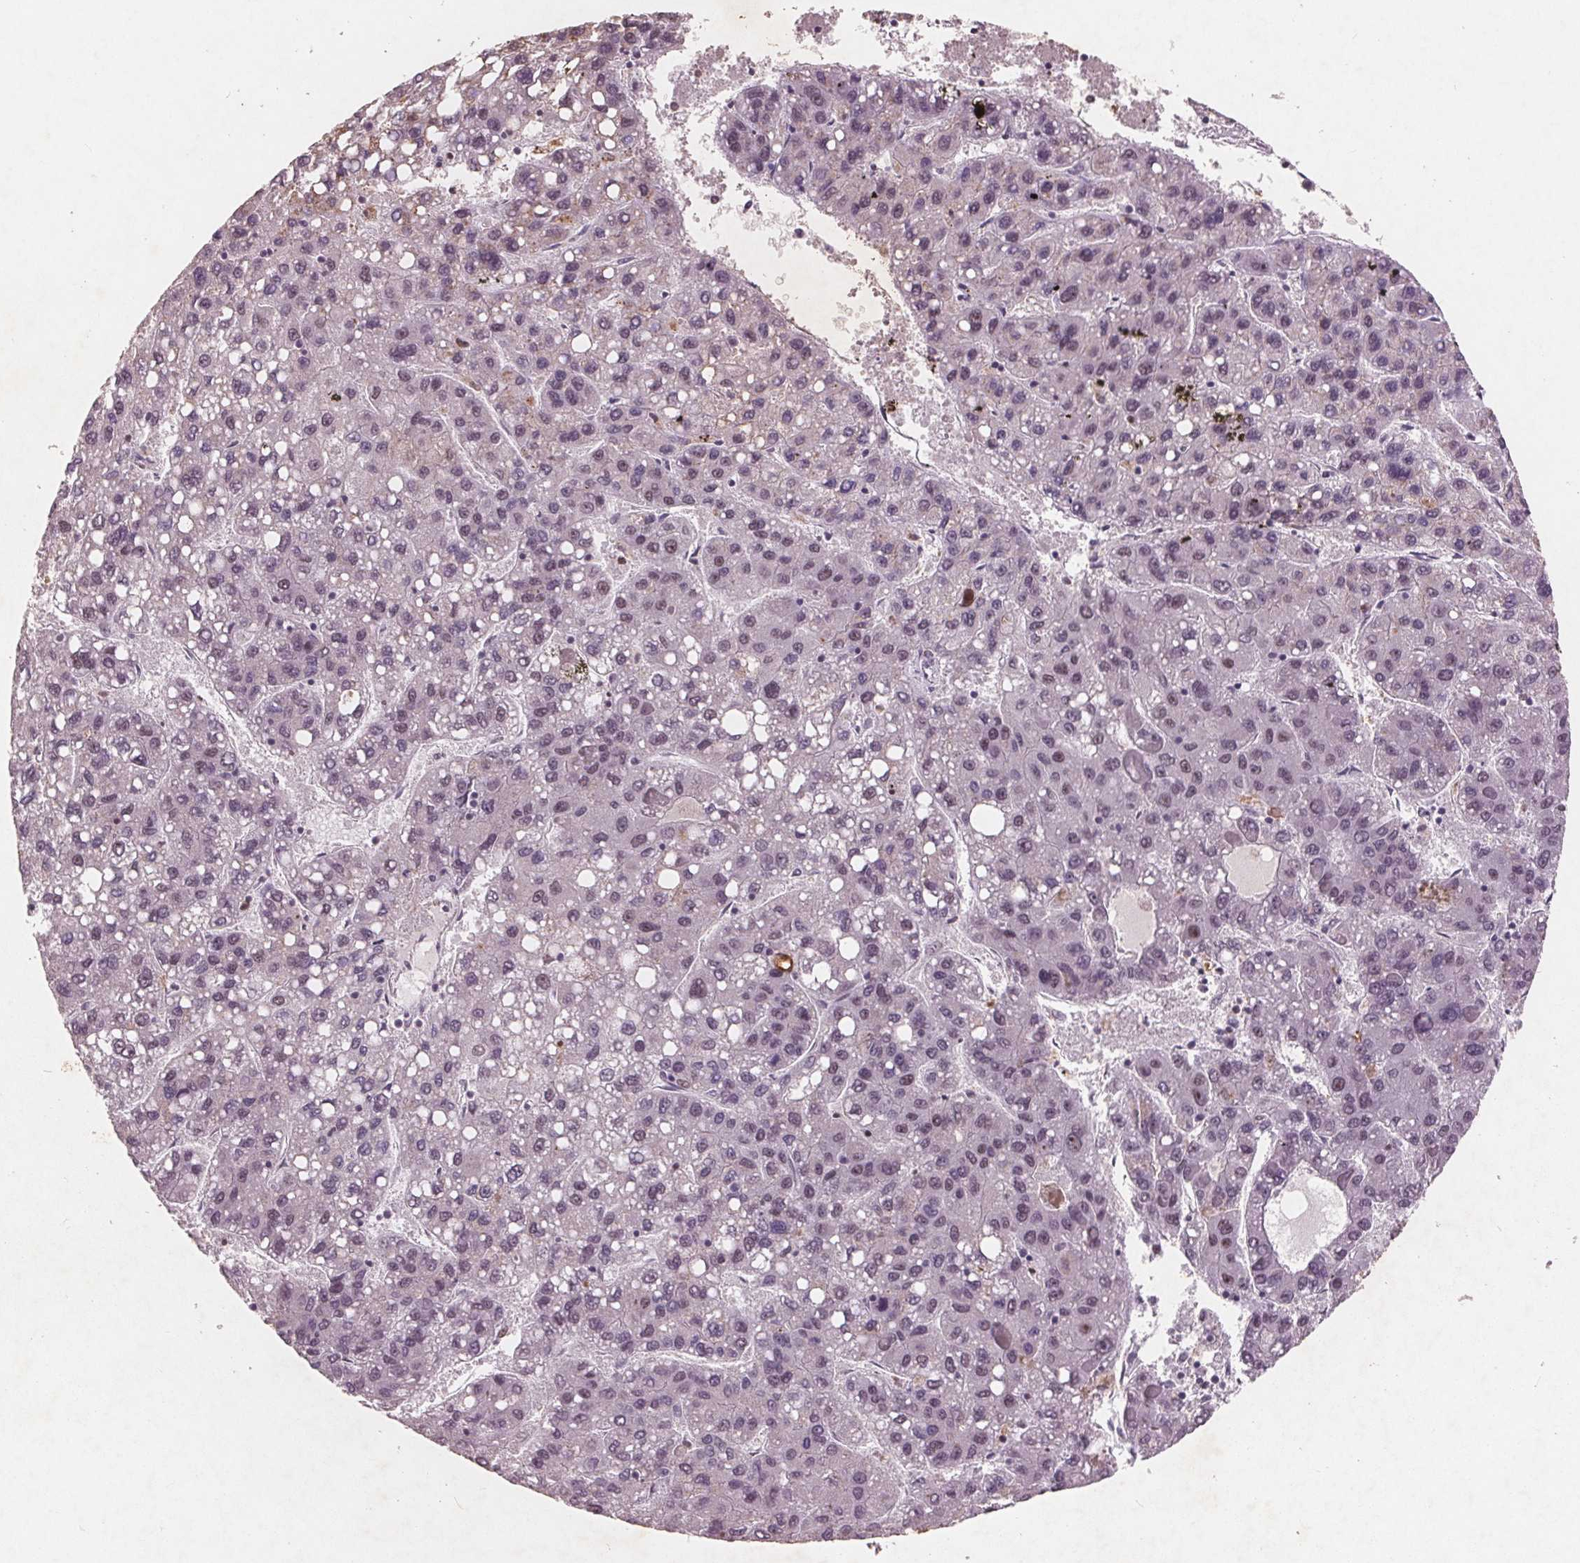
{"staining": {"intensity": "negative", "quantity": "none", "location": "none"}, "tissue": "liver cancer", "cell_type": "Tumor cells", "image_type": "cancer", "snomed": [{"axis": "morphology", "description": "Carcinoma, Hepatocellular, NOS"}, {"axis": "topography", "description": "Liver"}], "caption": "This is an immunohistochemistry (IHC) micrograph of human liver cancer. There is no staining in tumor cells.", "gene": "RPS6KA2", "patient": {"sex": "female", "age": 82}}